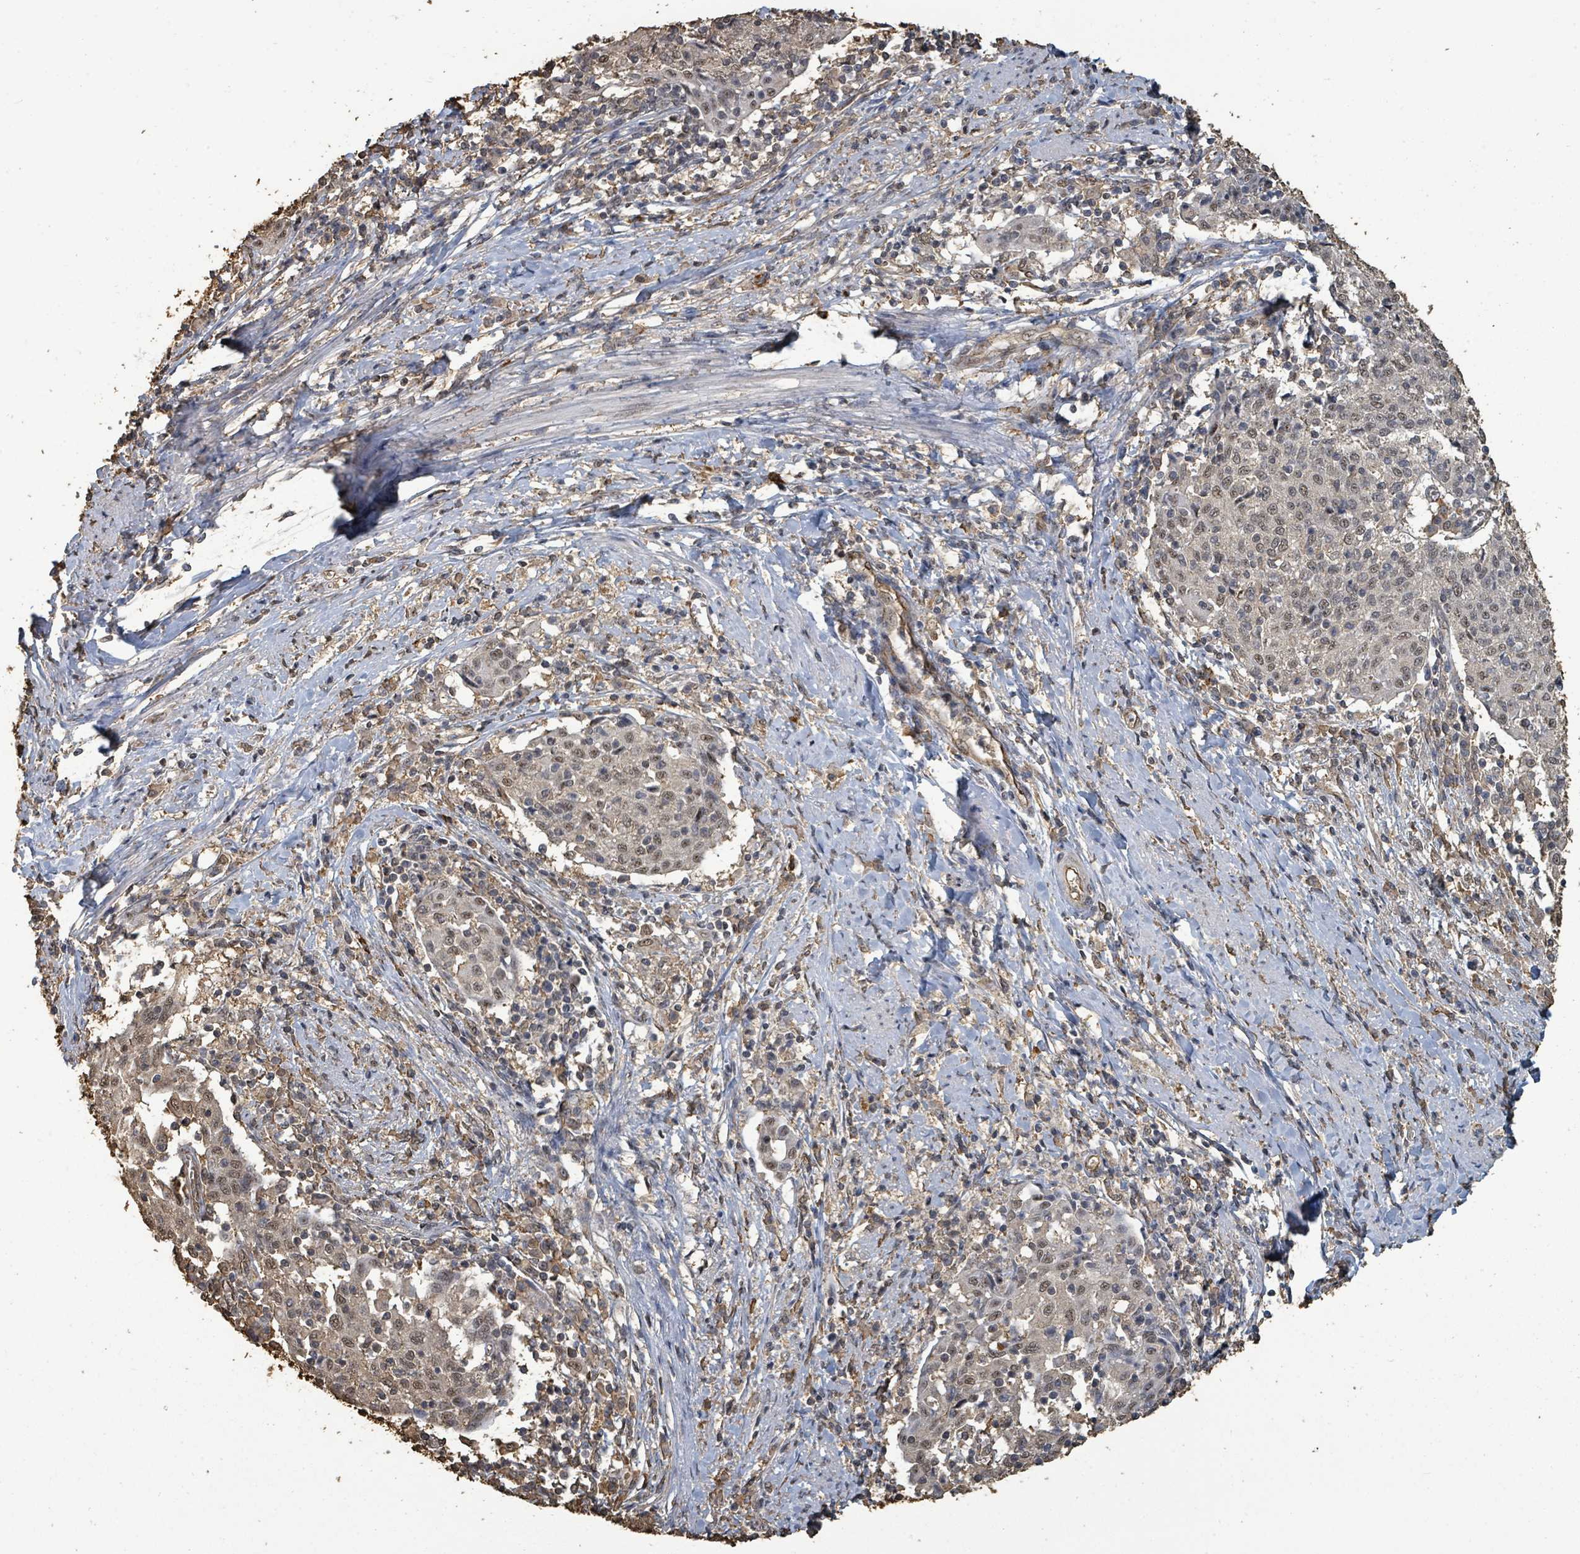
{"staining": {"intensity": "weak", "quantity": ">75%", "location": "nuclear"}, "tissue": "cervical cancer", "cell_type": "Tumor cells", "image_type": "cancer", "snomed": [{"axis": "morphology", "description": "Squamous cell carcinoma, NOS"}, {"axis": "topography", "description": "Cervix"}], "caption": "The immunohistochemical stain highlights weak nuclear staining in tumor cells of squamous cell carcinoma (cervical) tissue.", "gene": "C6orf52", "patient": {"sex": "female", "age": 52}}